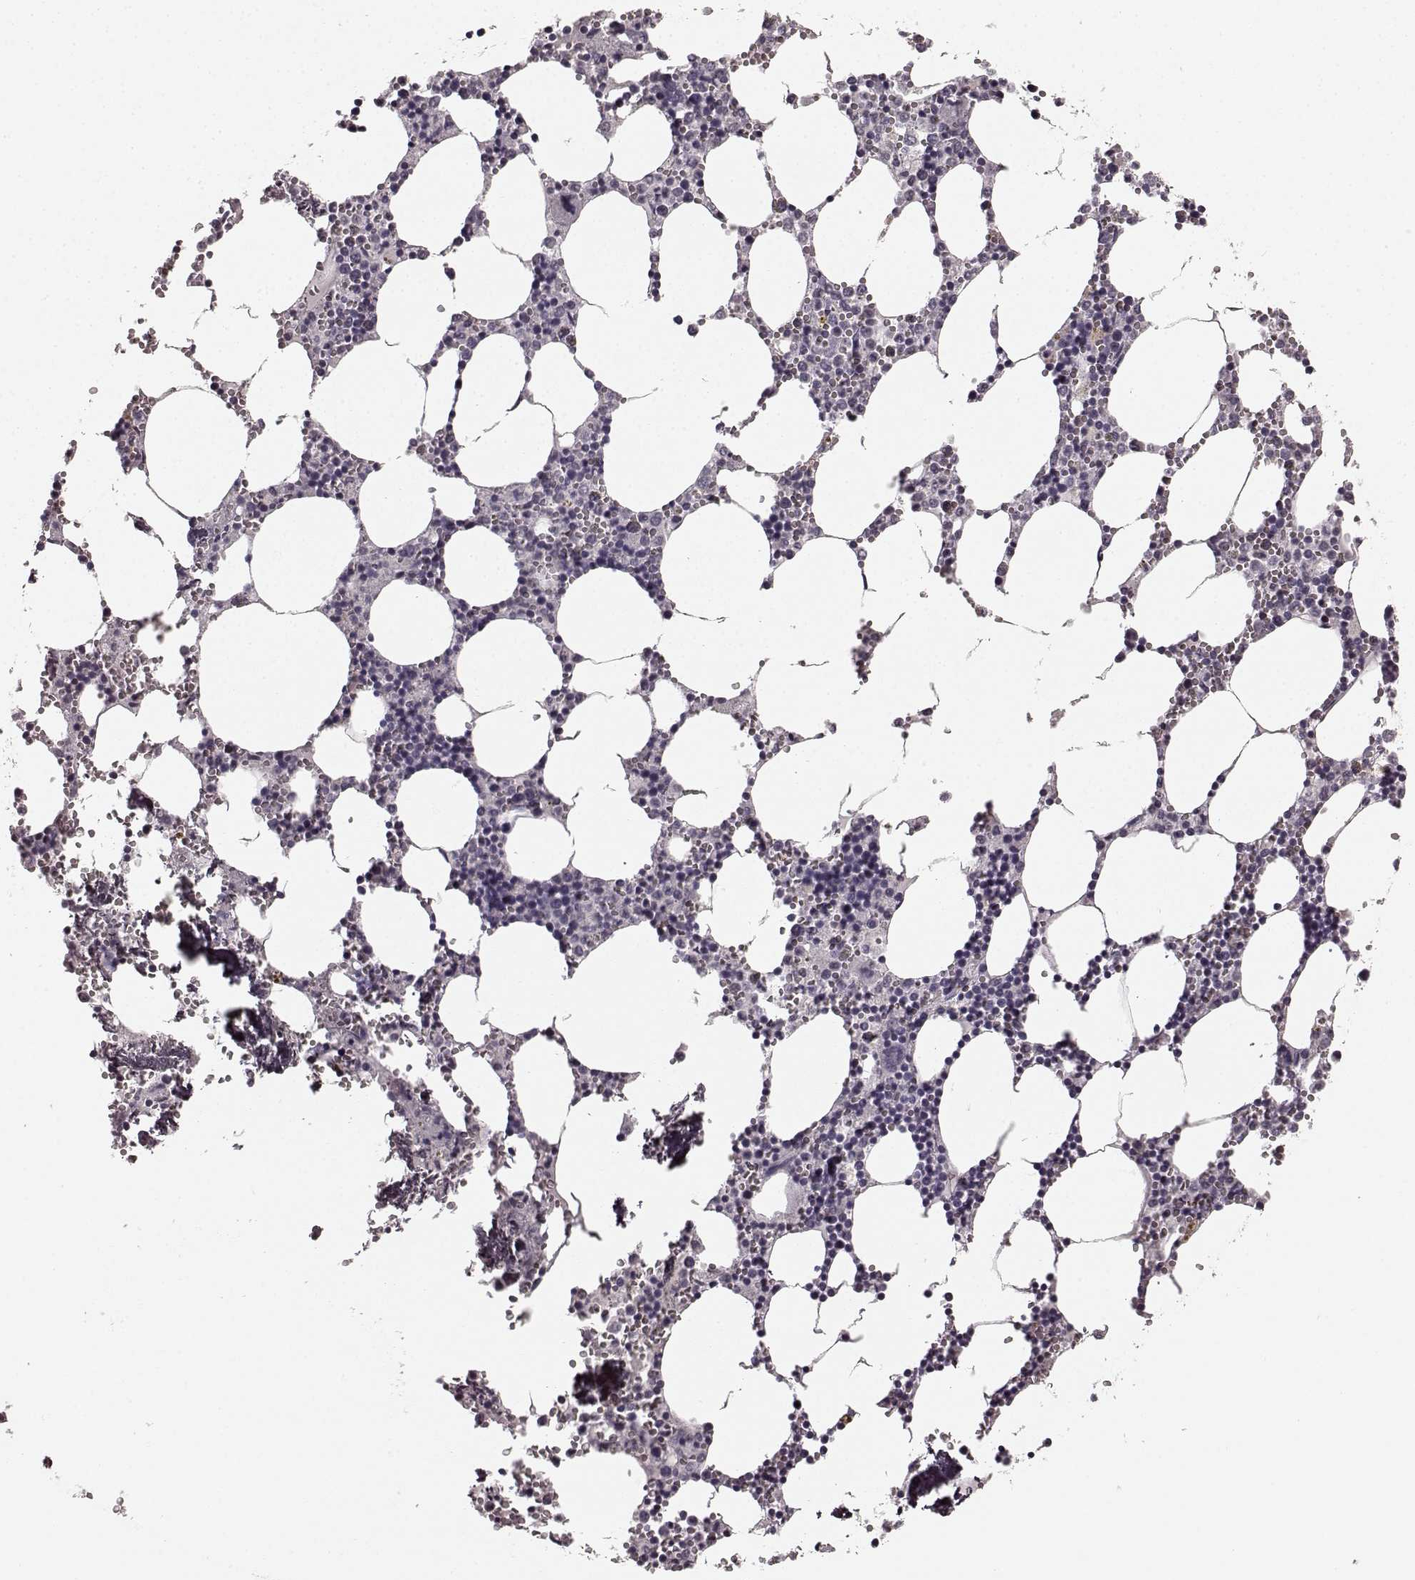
{"staining": {"intensity": "negative", "quantity": "none", "location": "none"}, "tissue": "bone marrow", "cell_type": "Hematopoietic cells", "image_type": "normal", "snomed": [{"axis": "morphology", "description": "Normal tissue, NOS"}, {"axis": "topography", "description": "Bone marrow"}], "caption": "Bone marrow was stained to show a protein in brown. There is no significant staining in hematopoietic cells.", "gene": "RIT2", "patient": {"sex": "male", "age": 54}}